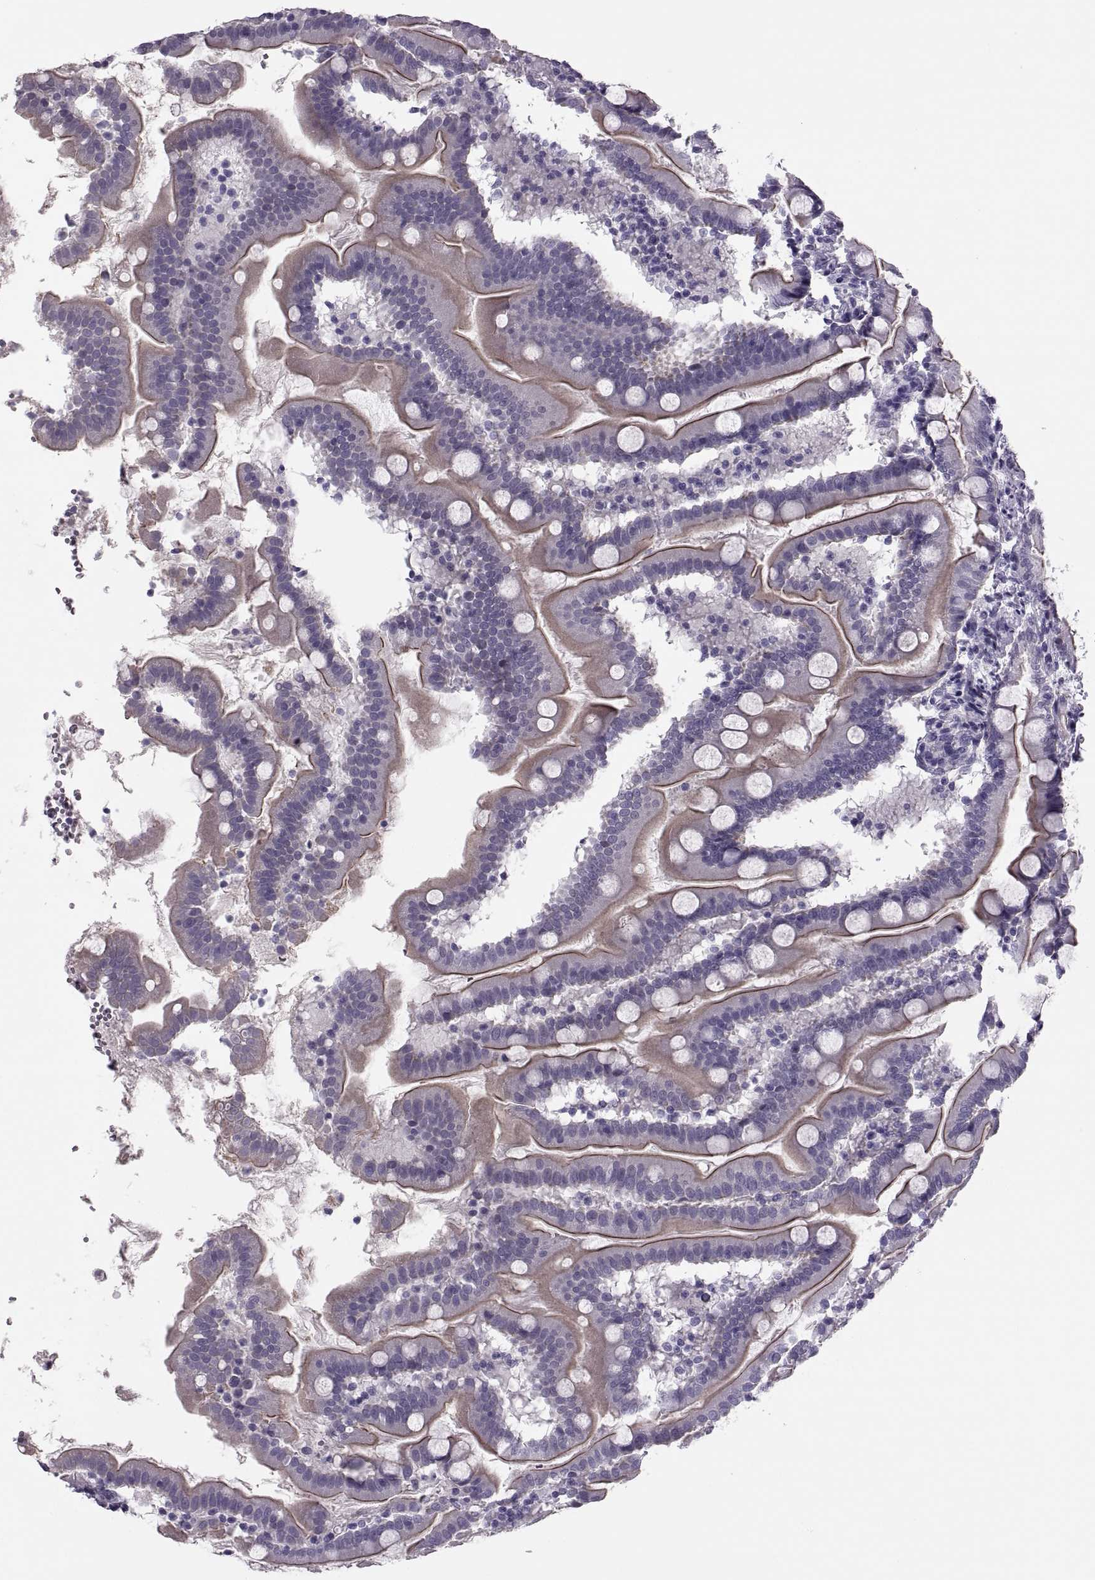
{"staining": {"intensity": "strong", "quantity": "25%-75%", "location": "cytoplasmic/membranous"}, "tissue": "small intestine", "cell_type": "Glandular cells", "image_type": "normal", "snomed": [{"axis": "morphology", "description": "Normal tissue, NOS"}, {"axis": "topography", "description": "Small intestine"}], "caption": "Immunohistochemistry (IHC) of benign human small intestine shows high levels of strong cytoplasmic/membranous expression in approximately 25%-75% of glandular cells.", "gene": "SYNGR4", "patient": {"sex": "female", "age": 44}}